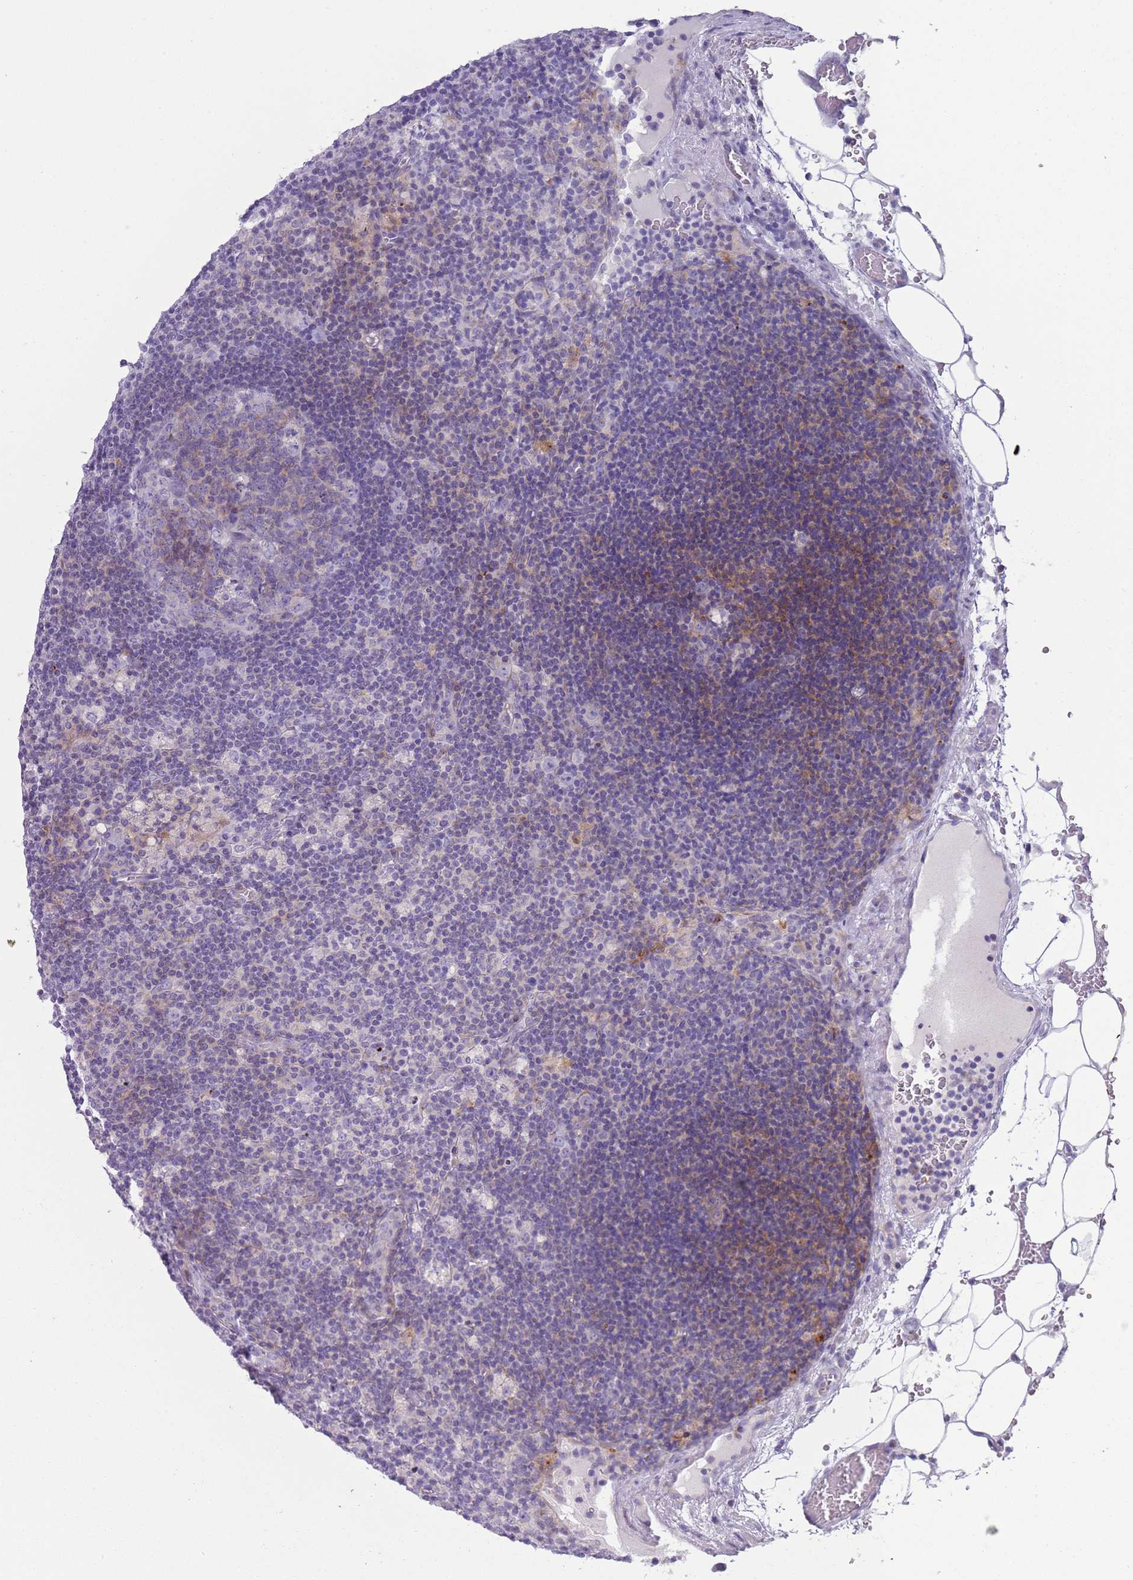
{"staining": {"intensity": "weak", "quantity": "<25%", "location": "cytoplasmic/membranous"}, "tissue": "lymph node", "cell_type": "Germinal center cells", "image_type": "normal", "snomed": [{"axis": "morphology", "description": "Normal tissue, NOS"}, {"axis": "topography", "description": "Lymph node"}], "caption": "High magnification brightfield microscopy of unremarkable lymph node stained with DAB (brown) and counterstained with hematoxylin (blue): germinal center cells show no significant staining. (DAB (3,3'-diaminobenzidine) immunohistochemistry visualized using brightfield microscopy, high magnification).", "gene": "ENSG00000271254", "patient": {"sex": "male", "age": 58}}